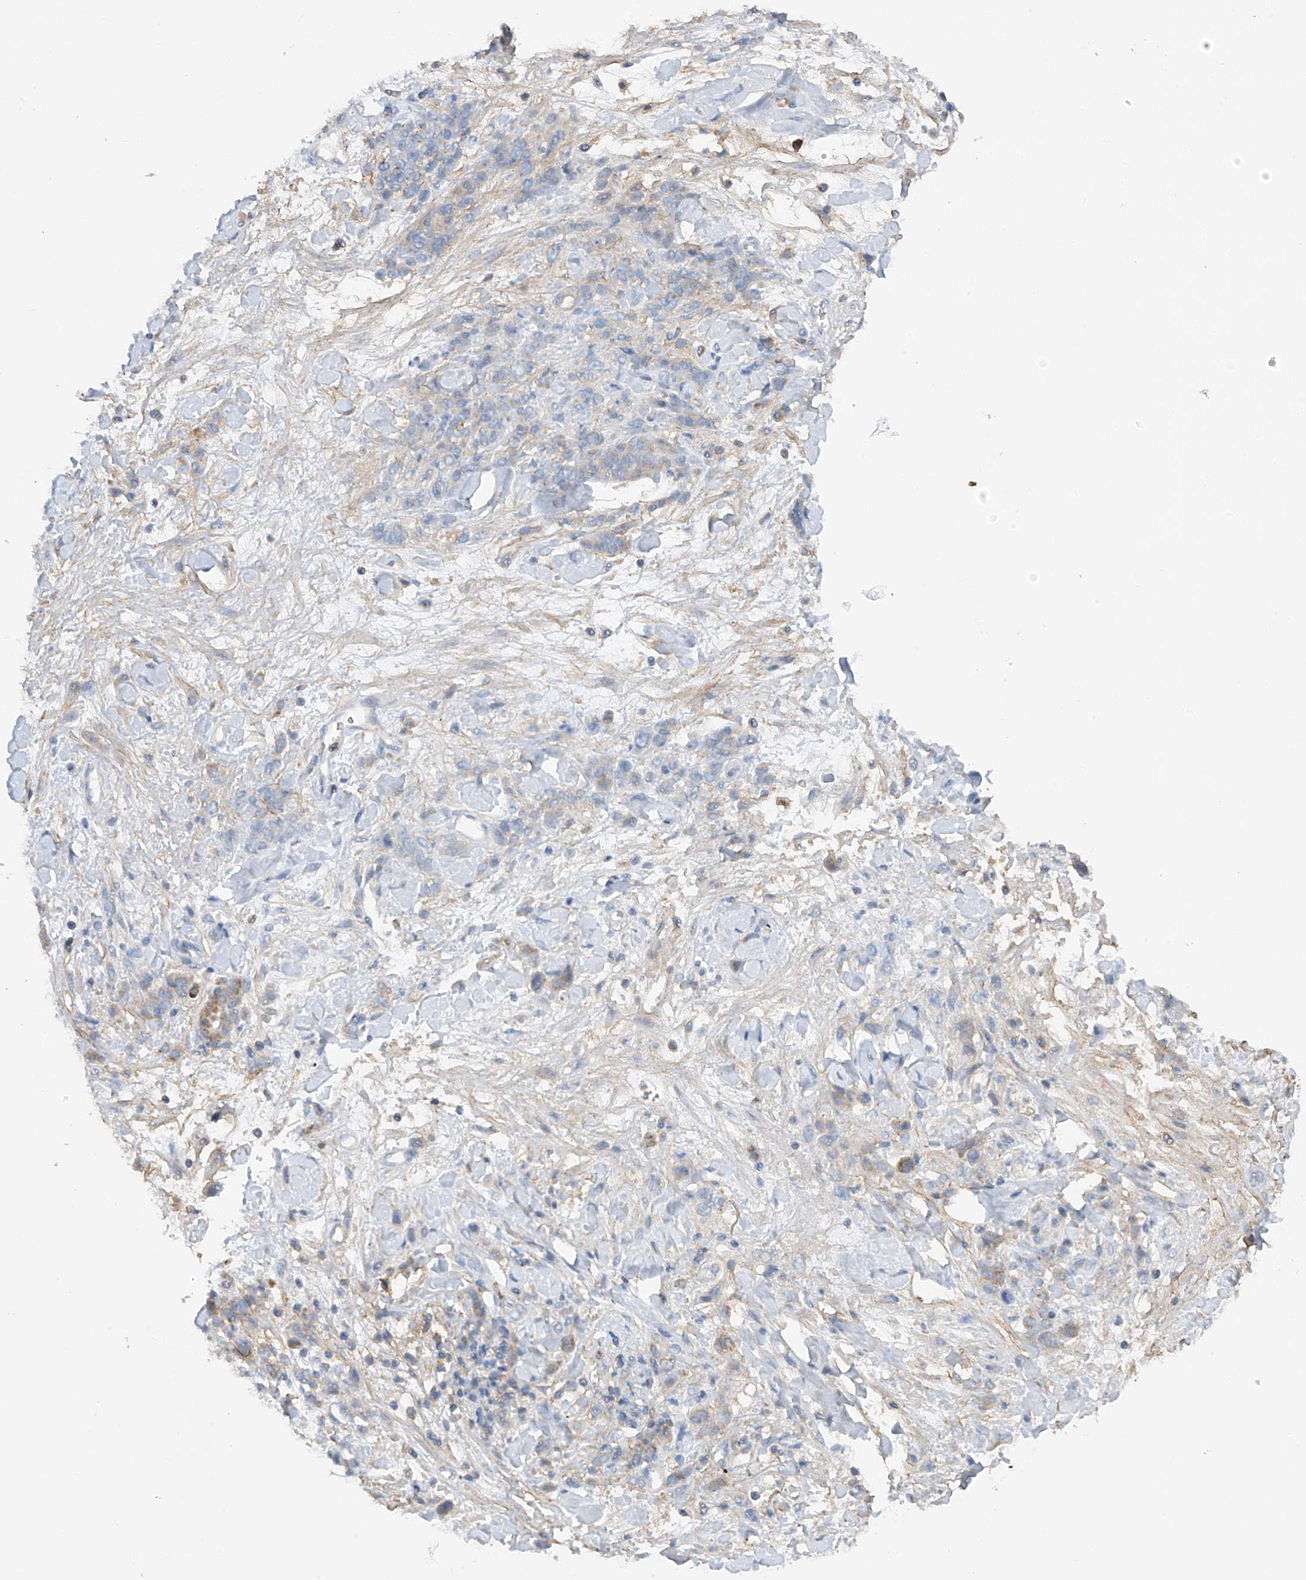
{"staining": {"intensity": "moderate", "quantity": "<25%", "location": "cytoplasmic/membranous"}, "tissue": "stomach cancer", "cell_type": "Tumor cells", "image_type": "cancer", "snomed": [{"axis": "morphology", "description": "Normal tissue, NOS"}, {"axis": "morphology", "description": "Adenocarcinoma, NOS"}, {"axis": "topography", "description": "Stomach"}], "caption": "Protein expression analysis of human stomach cancer reveals moderate cytoplasmic/membranous positivity in approximately <25% of tumor cells.", "gene": "NALCN", "patient": {"sex": "male", "age": 82}}